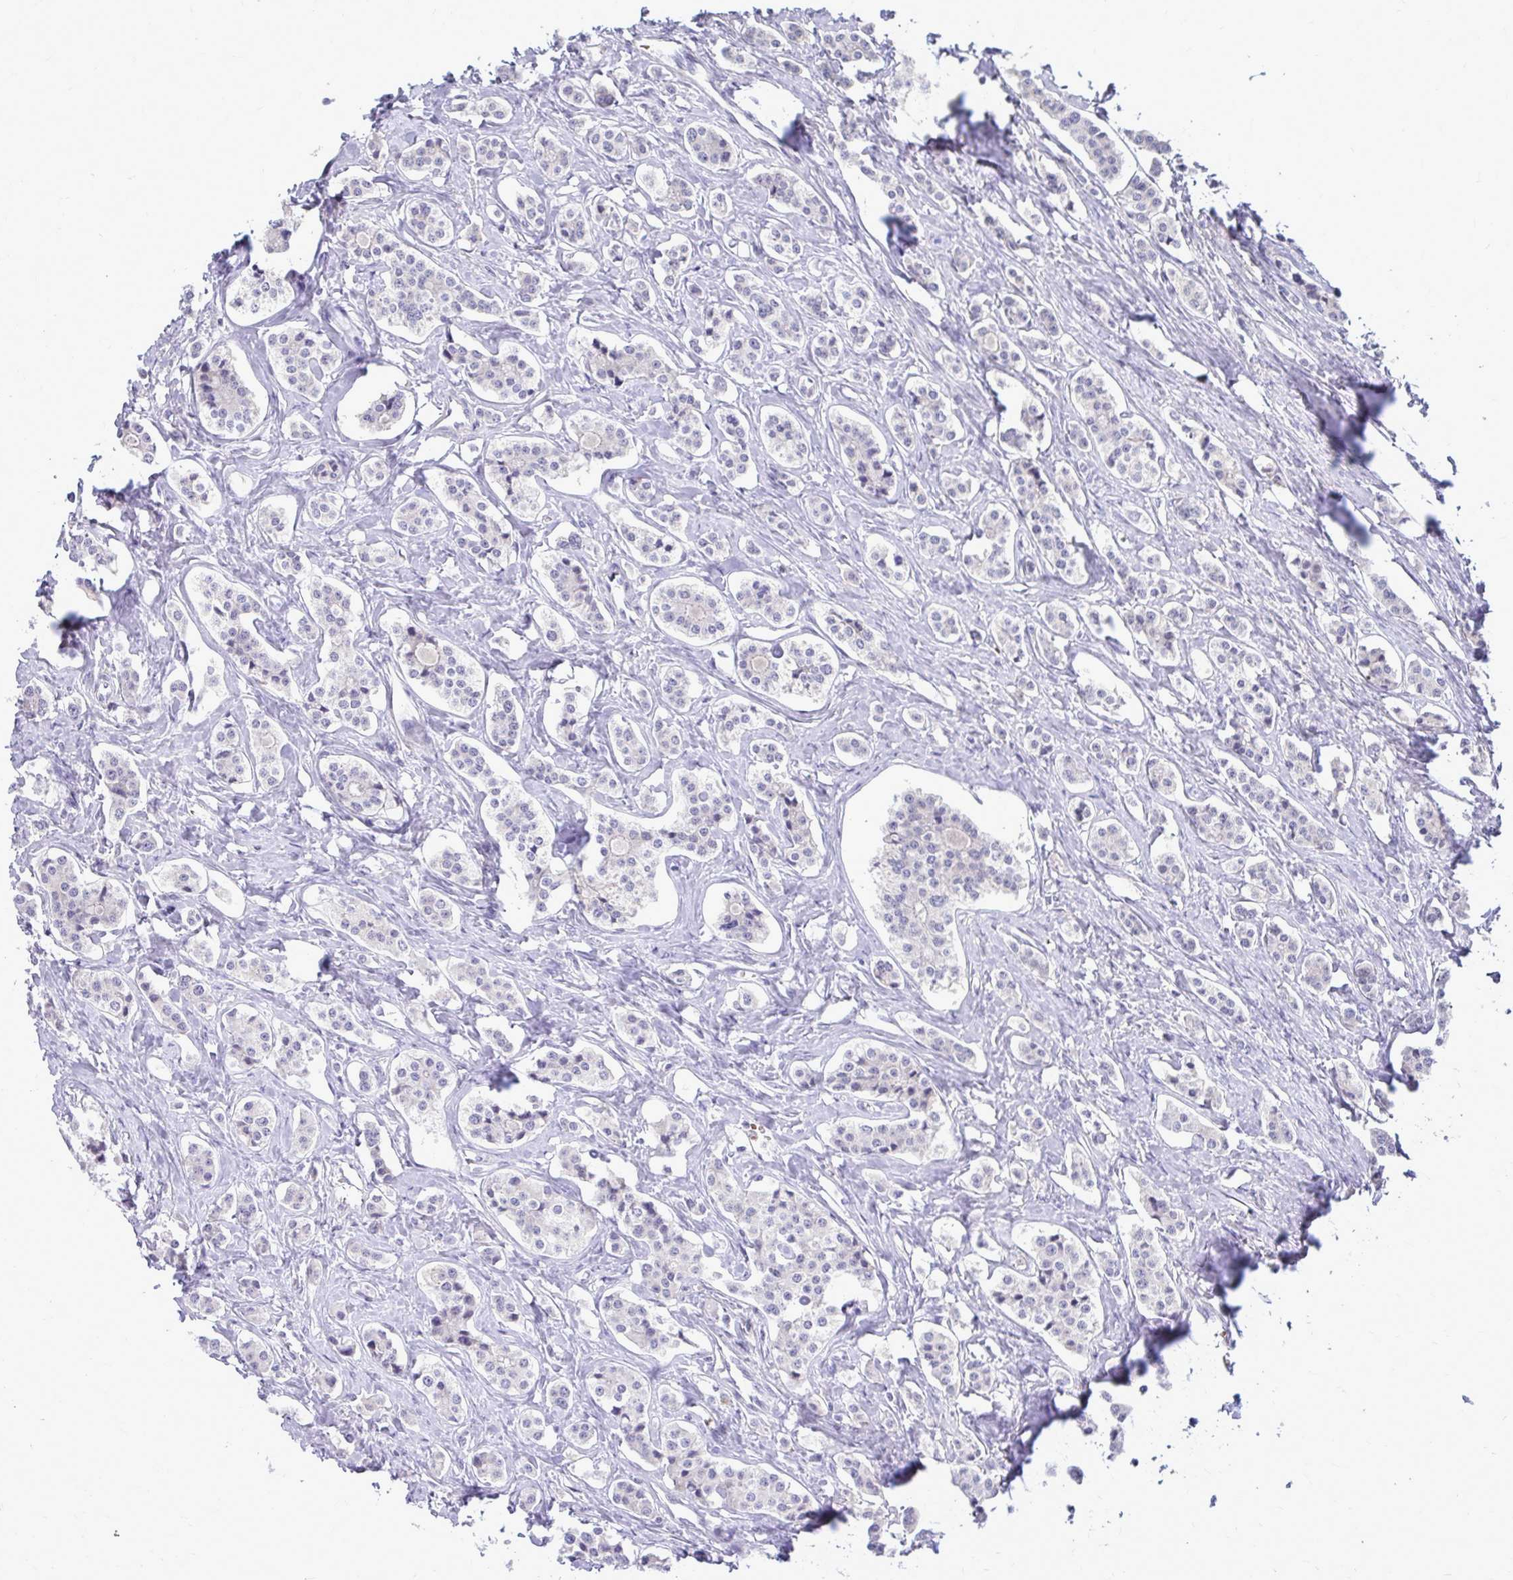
{"staining": {"intensity": "negative", "quantity": "none", "location": "none"}, "tissue": "carcinoid", "cell_type": "Tumor cells", "image_type": "cancer", "snomed": [{"axis": "morphology", "description": "Carcinoid, malignant, NOS"}, {"axis": "topography", "description": "Small intestine"}], "caption": "There is no significant staining in tumor cells of carcinoid.", "gene": "DPY19L1", "patient": {"sex": "male", "age": 63}}